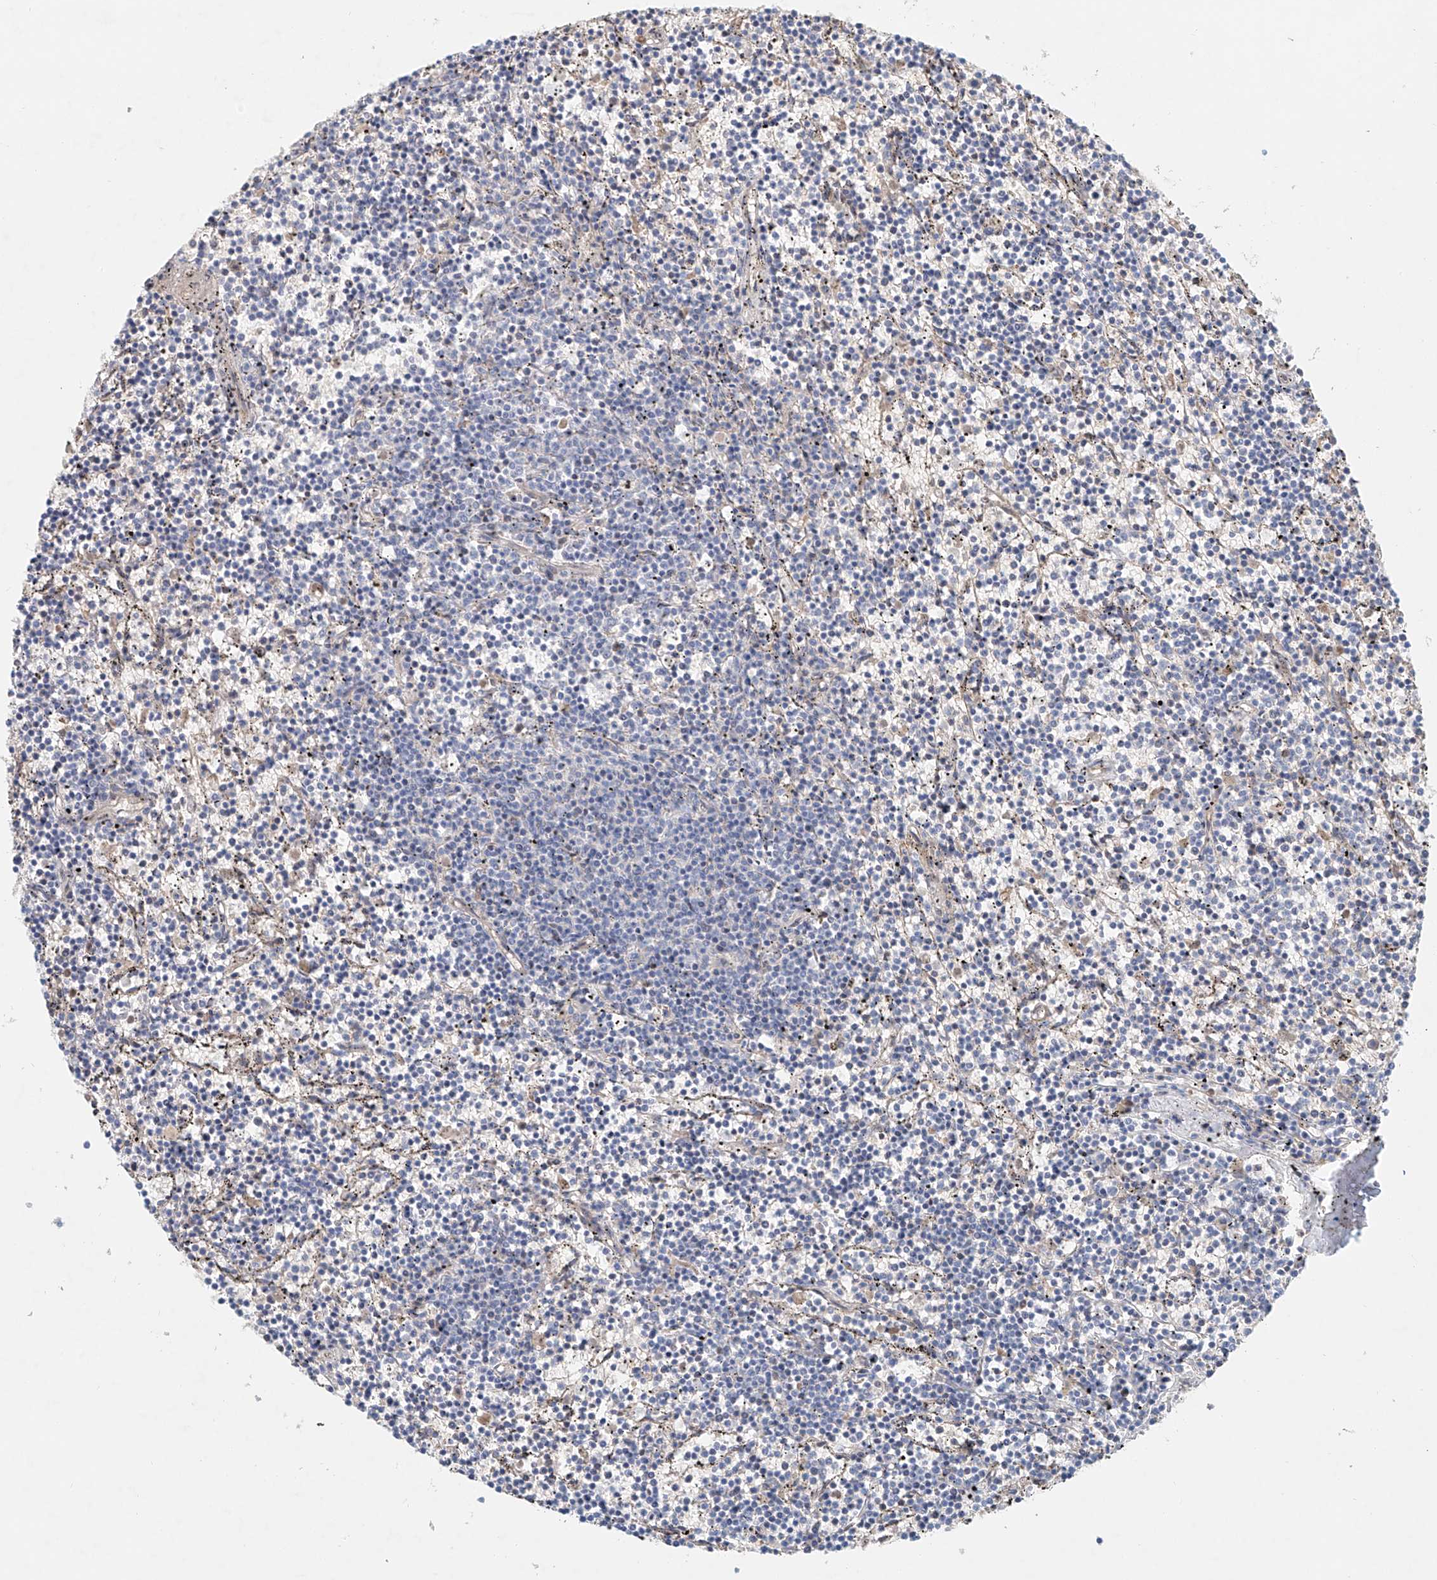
{"staining": {"intensity": "negative", "quantity": "none", "location": "none"}, "tissue": "lymphoma", "cell_type": "Tumor cells", "image_type": "cancer", "snomed": [{"axis": "morphology", "description": "Malignant lymphoma, non-Hodgkin's type, Low grade"}, {"axis": "topography", "description": "Spleen"}], "caption": "Tumor cells show no significant protein positivity in malignant lymphoma, non-Hodgkin's type (low-grade).", "gene": "FRYL", "patient": {"sex": "female", "age": 50}}